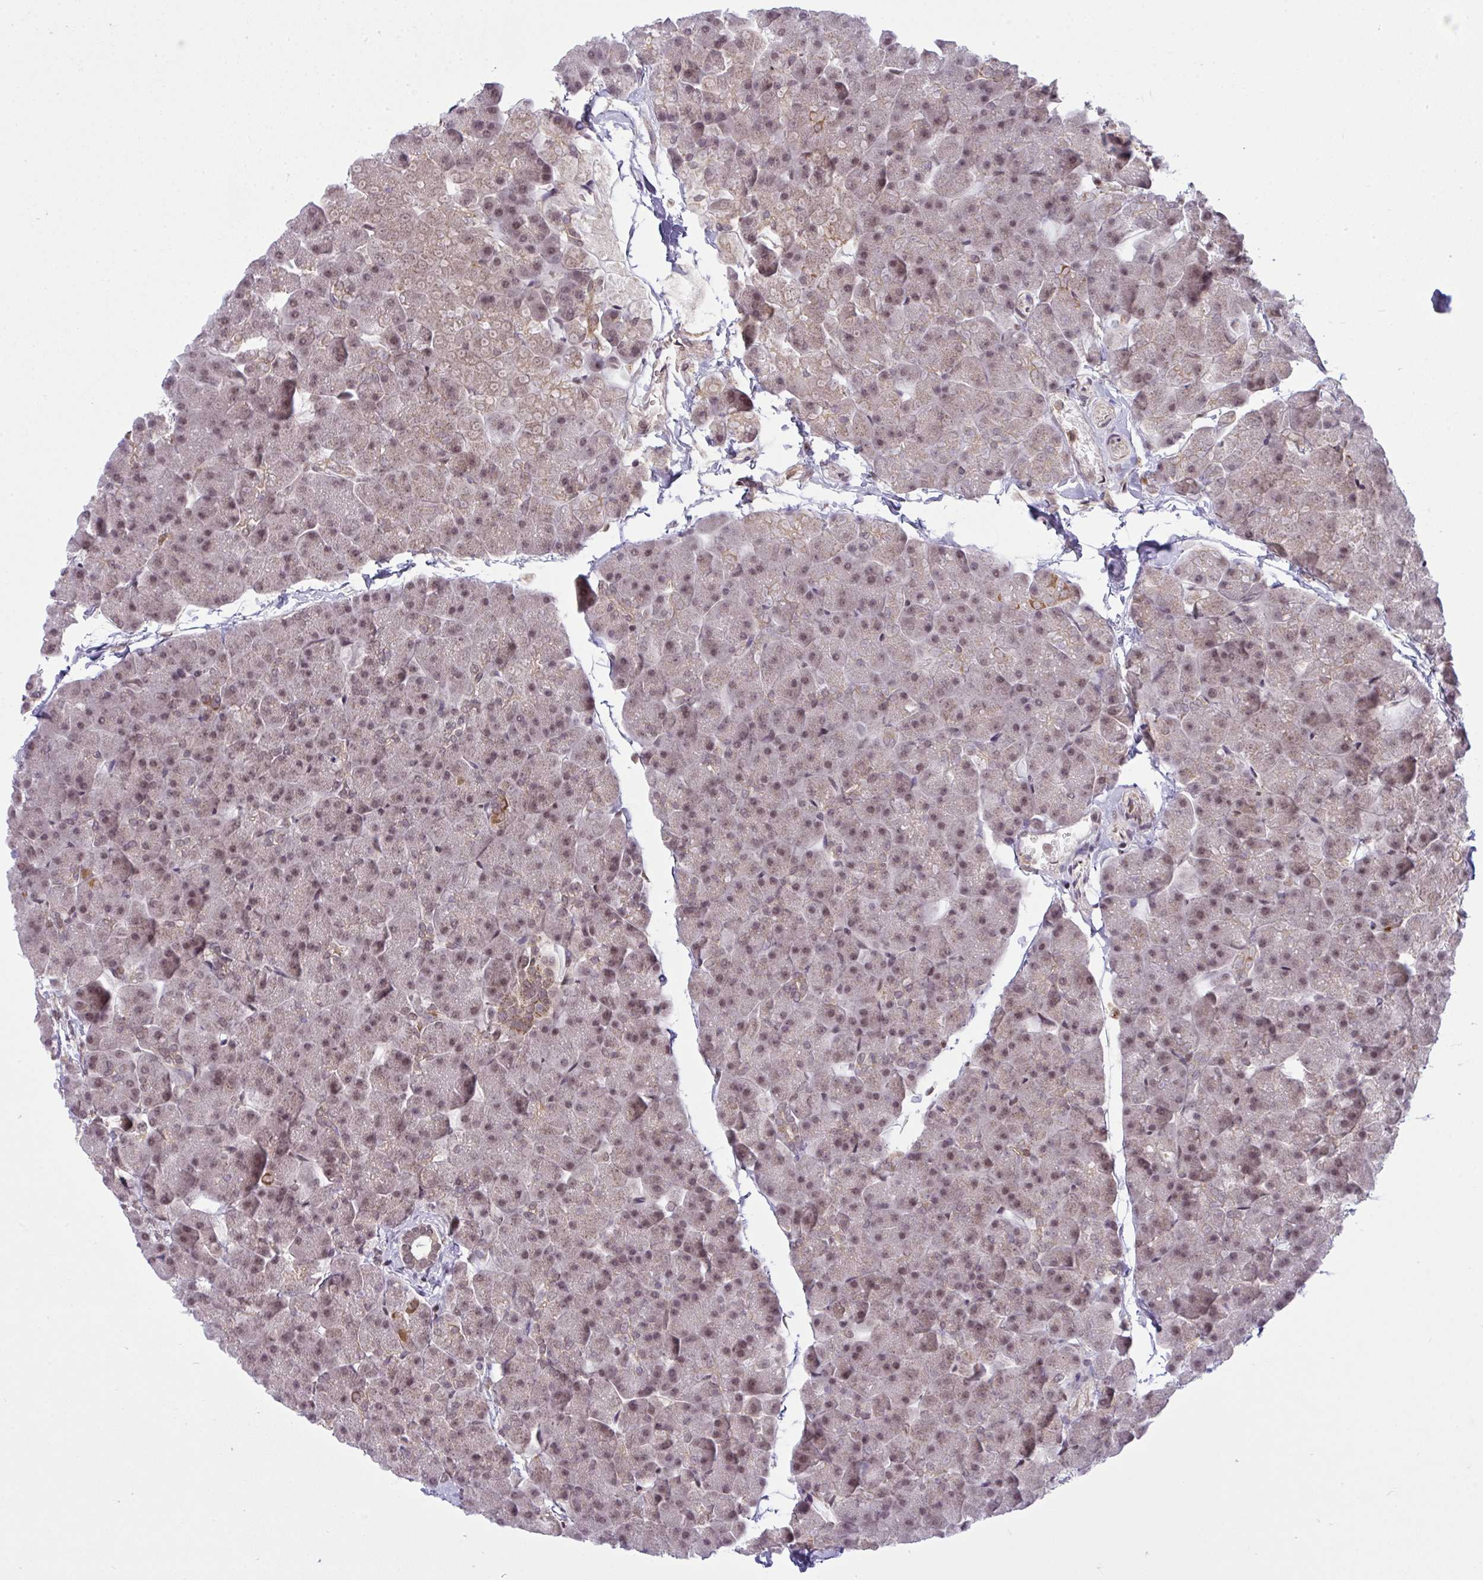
{"staining": {"intensity": "moderate", "quantity": ">75%", "location": "nuclear"}, "tissue": "pancreas", "cell_type": "Exocrine glandular cells", "image_type": "normal", "snomed": [{"axis": "morphology", "description": "Normal tissue, NOS"}, {"axis": "topography", "description": "Pancreas"}], "caption": "This is a photomicrograph of immunohistochemistry (IHC) staining of unremarkable pancreas, which shows moderate expression in the nuclear of exocrine glandular cells.", "gene": "KLF2", "patient": {"sex": "male", "age": 35}}